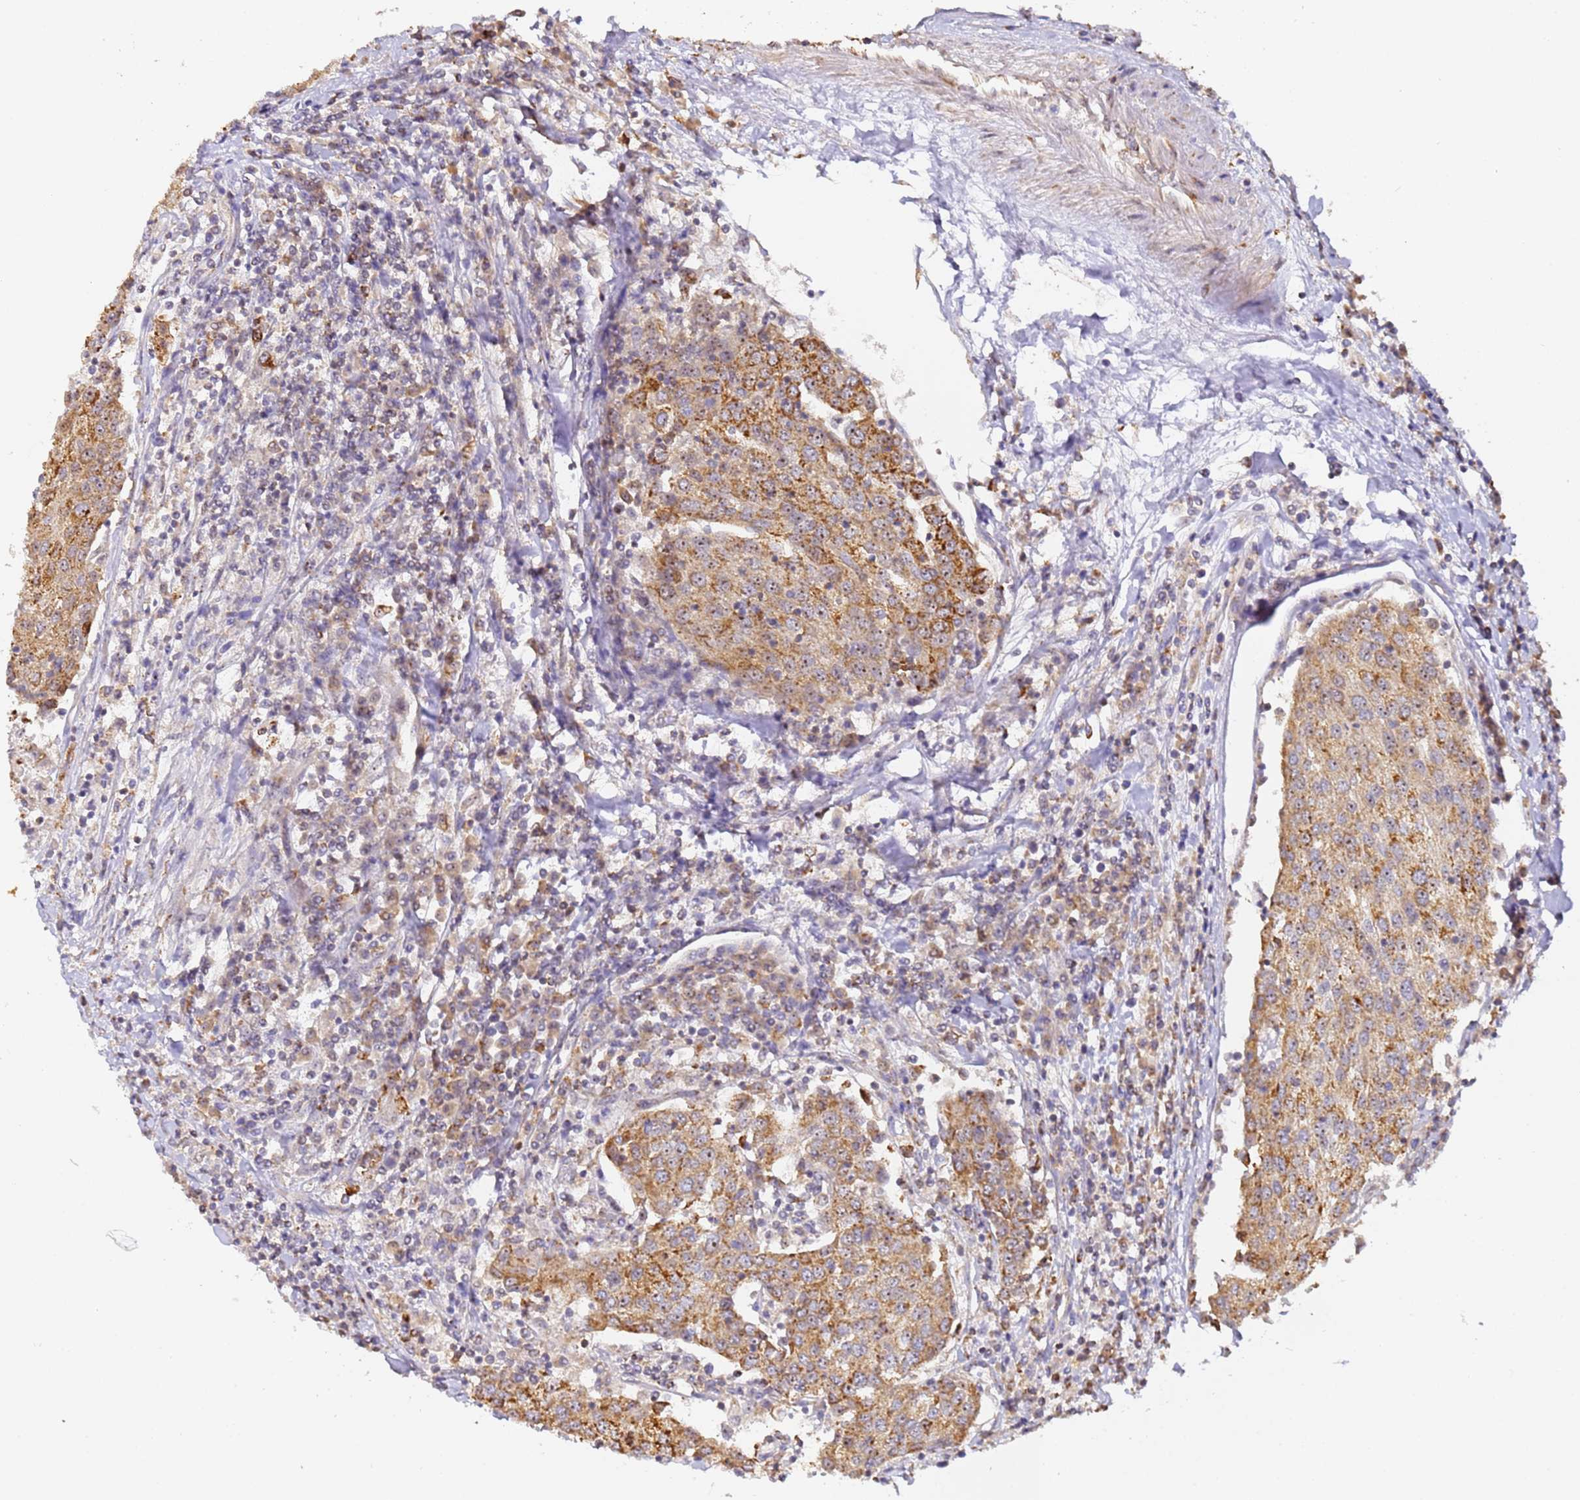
{"staining": {"intensity": "moderate", "quantity": ">75%", "location": "cytoplasmic/membranous"}, "tissue": "urothelial cancer", "cell_type": "Tumor cells", "image_type": "cancer", "snomed": [{"axis": "morphology", "description": "Urothelial carcinoma, High grade"}, {"axis": "topography", "description": "Urinary bladder"}], "caption": "Immunohistochemistry of high-grade urothelial carcinoma shows medium levels of moderate cytoplasmic/membranous positivity in about >75% of tumor cells.", "gene": "FRG2C", "patient": {"sex": "female", "age": 85}}